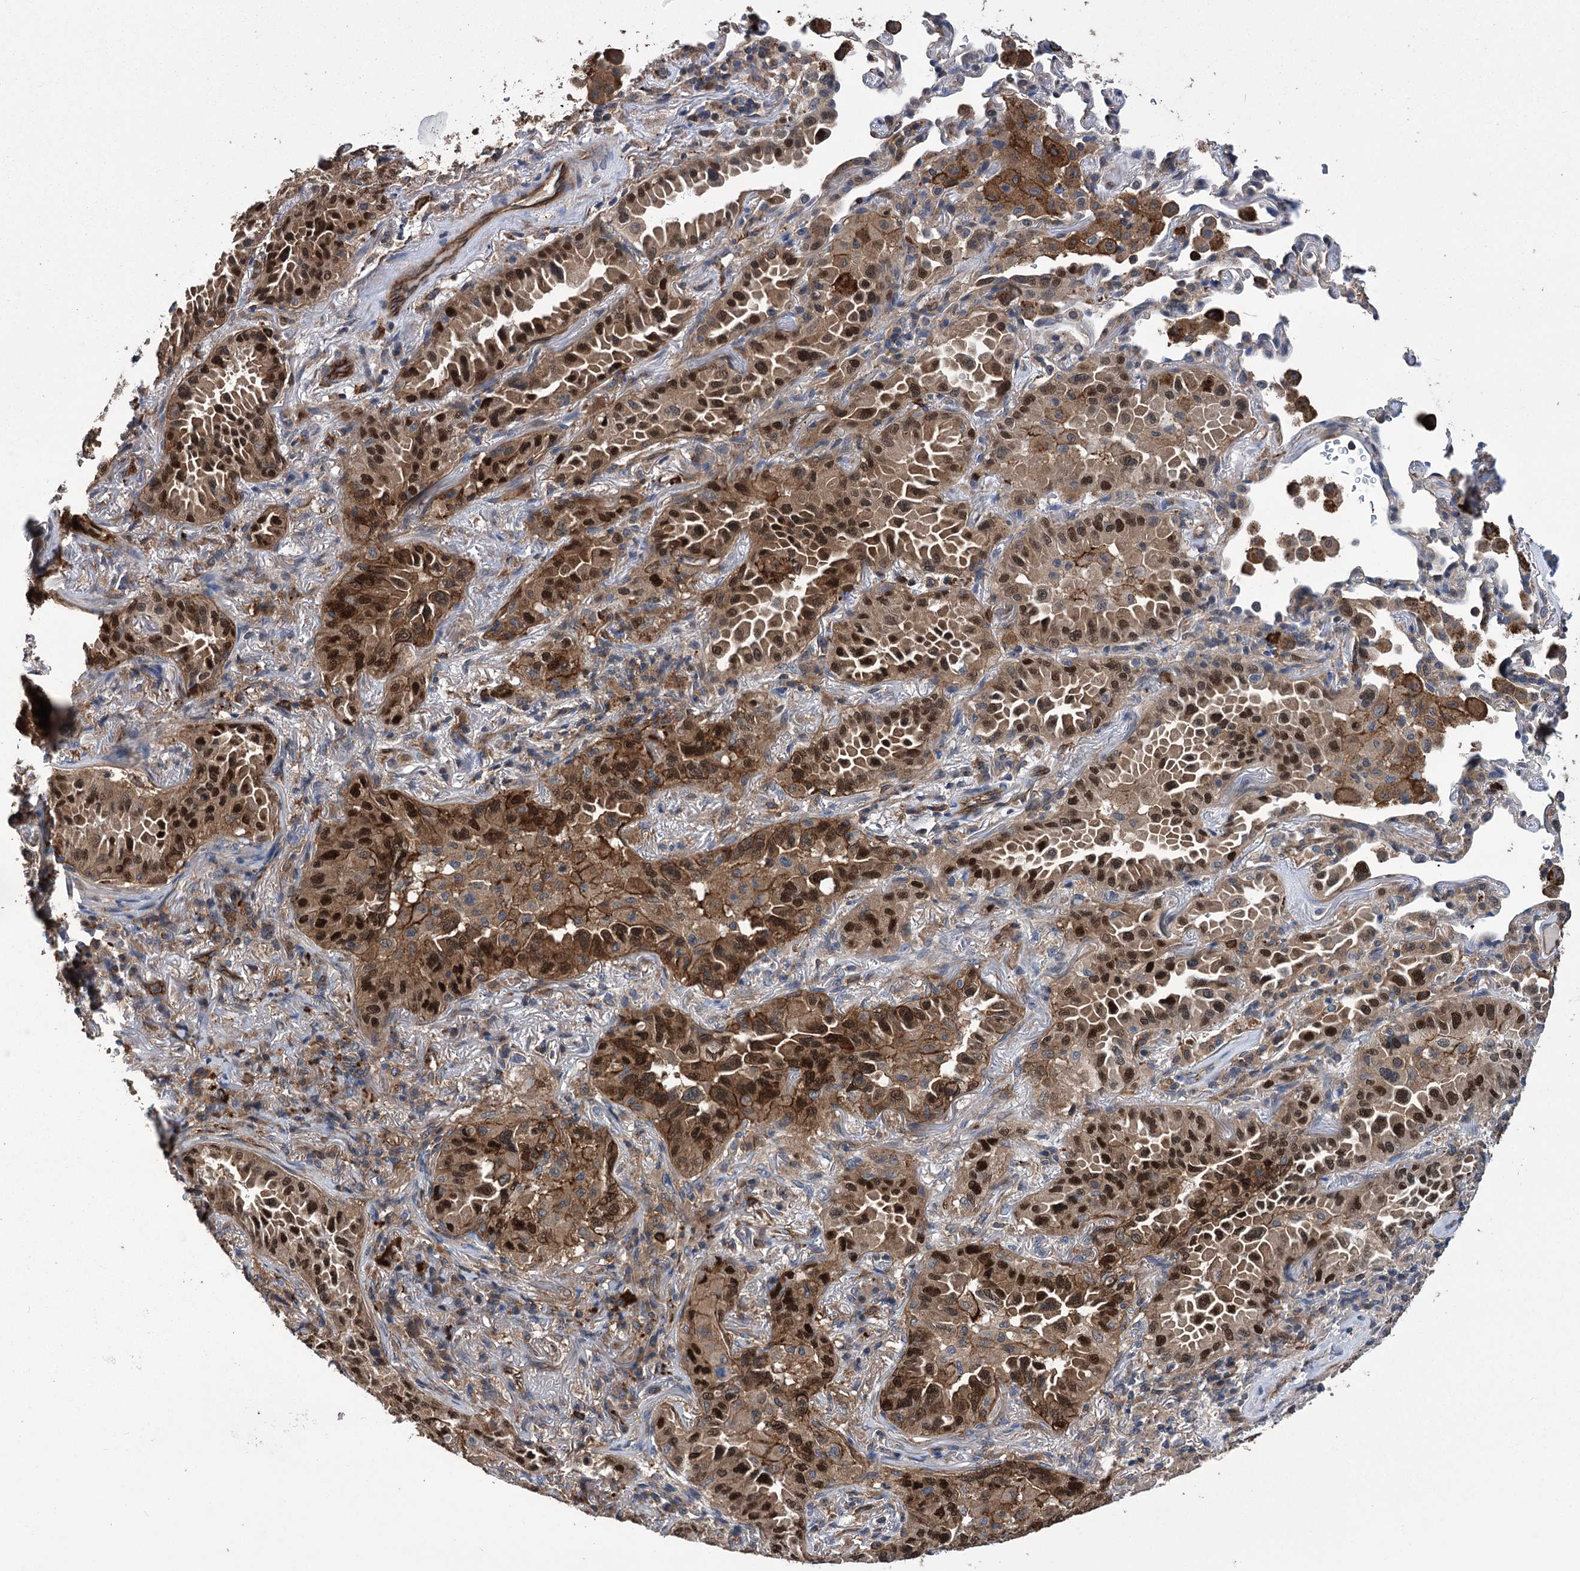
{"staining": {"intensity": "strong", "quantity": ">75%", "location": "cytoplasmic/membranous,nuclear"}, "tissue": "lung cancer", "cell_type": "Tumor cells", "image_type": "cancer", "snomed": [{"axis": "morphology", "description": "Adenocarcinoma, NOS"}, {"axis": "topography", "description": "Lung"}], "caption": "A high-resolution micrograph shows immunohistochemistry staining of lung cancer, which reveals strong cytoplasmic/membranous and nuclear expression in about >75% of tumor cells. (Brightfield microscopy of DAB IHC at high magnification).", "gene": "DPP3", "patient": {"sex": "female", "age": 69}}